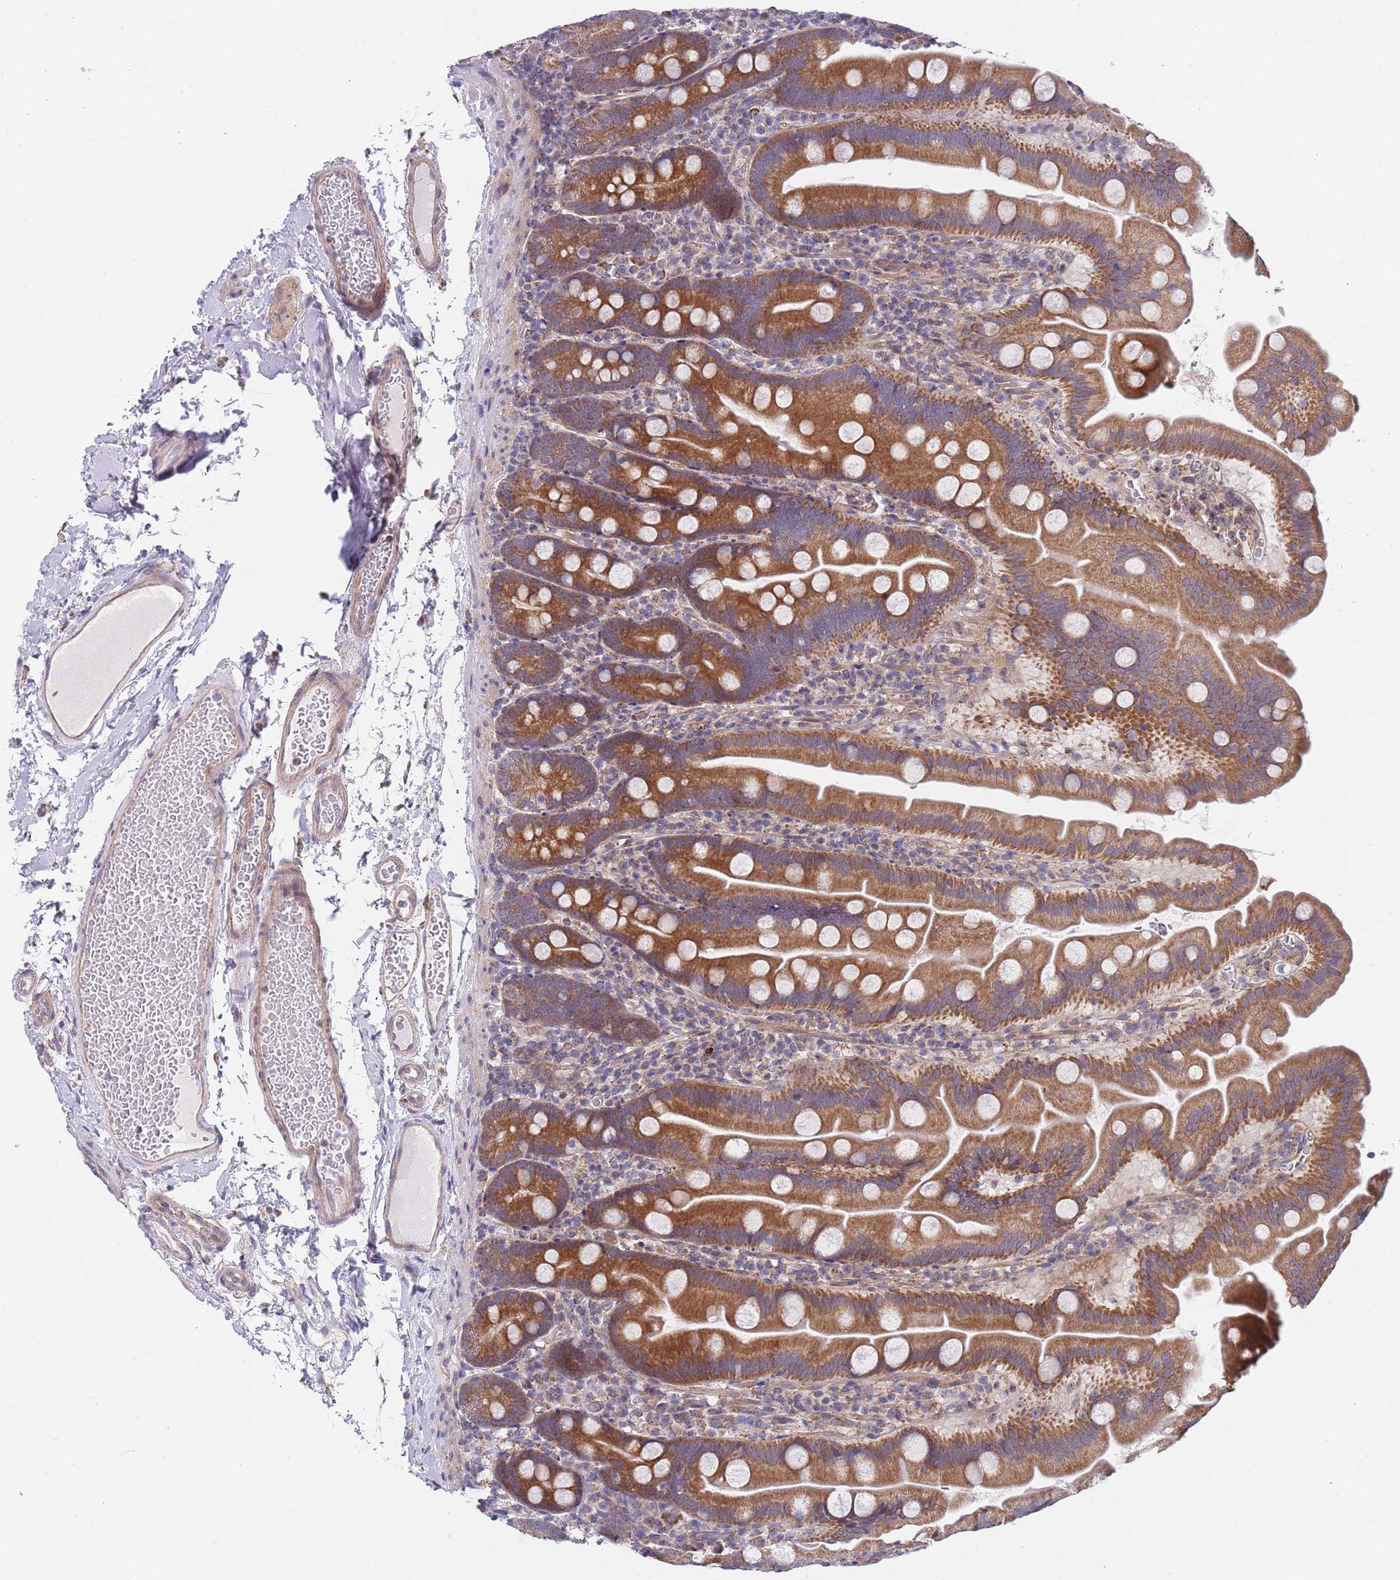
{"staining": {"intensity": "moderate", "quantity": ">75%", "location": "cytoplasmic/membranous"}, "tissue": "small intestine", "cell_type": "Glandular cells", "image_type": "normal", "snomed": [{"axis": "morphology", "description": "Normal tissue, NOS"}, {"axis": "topography", "description": "Small intestine"}], "caption": "Immunohistochemical staining of unremarkable small intestine reveals >75% levels of moderate cytoplasmic/membranous protein expression in about >75% of glandular cells.", "gene": "PWWP3A", "patient": {"sex": "female", "age": 68}}